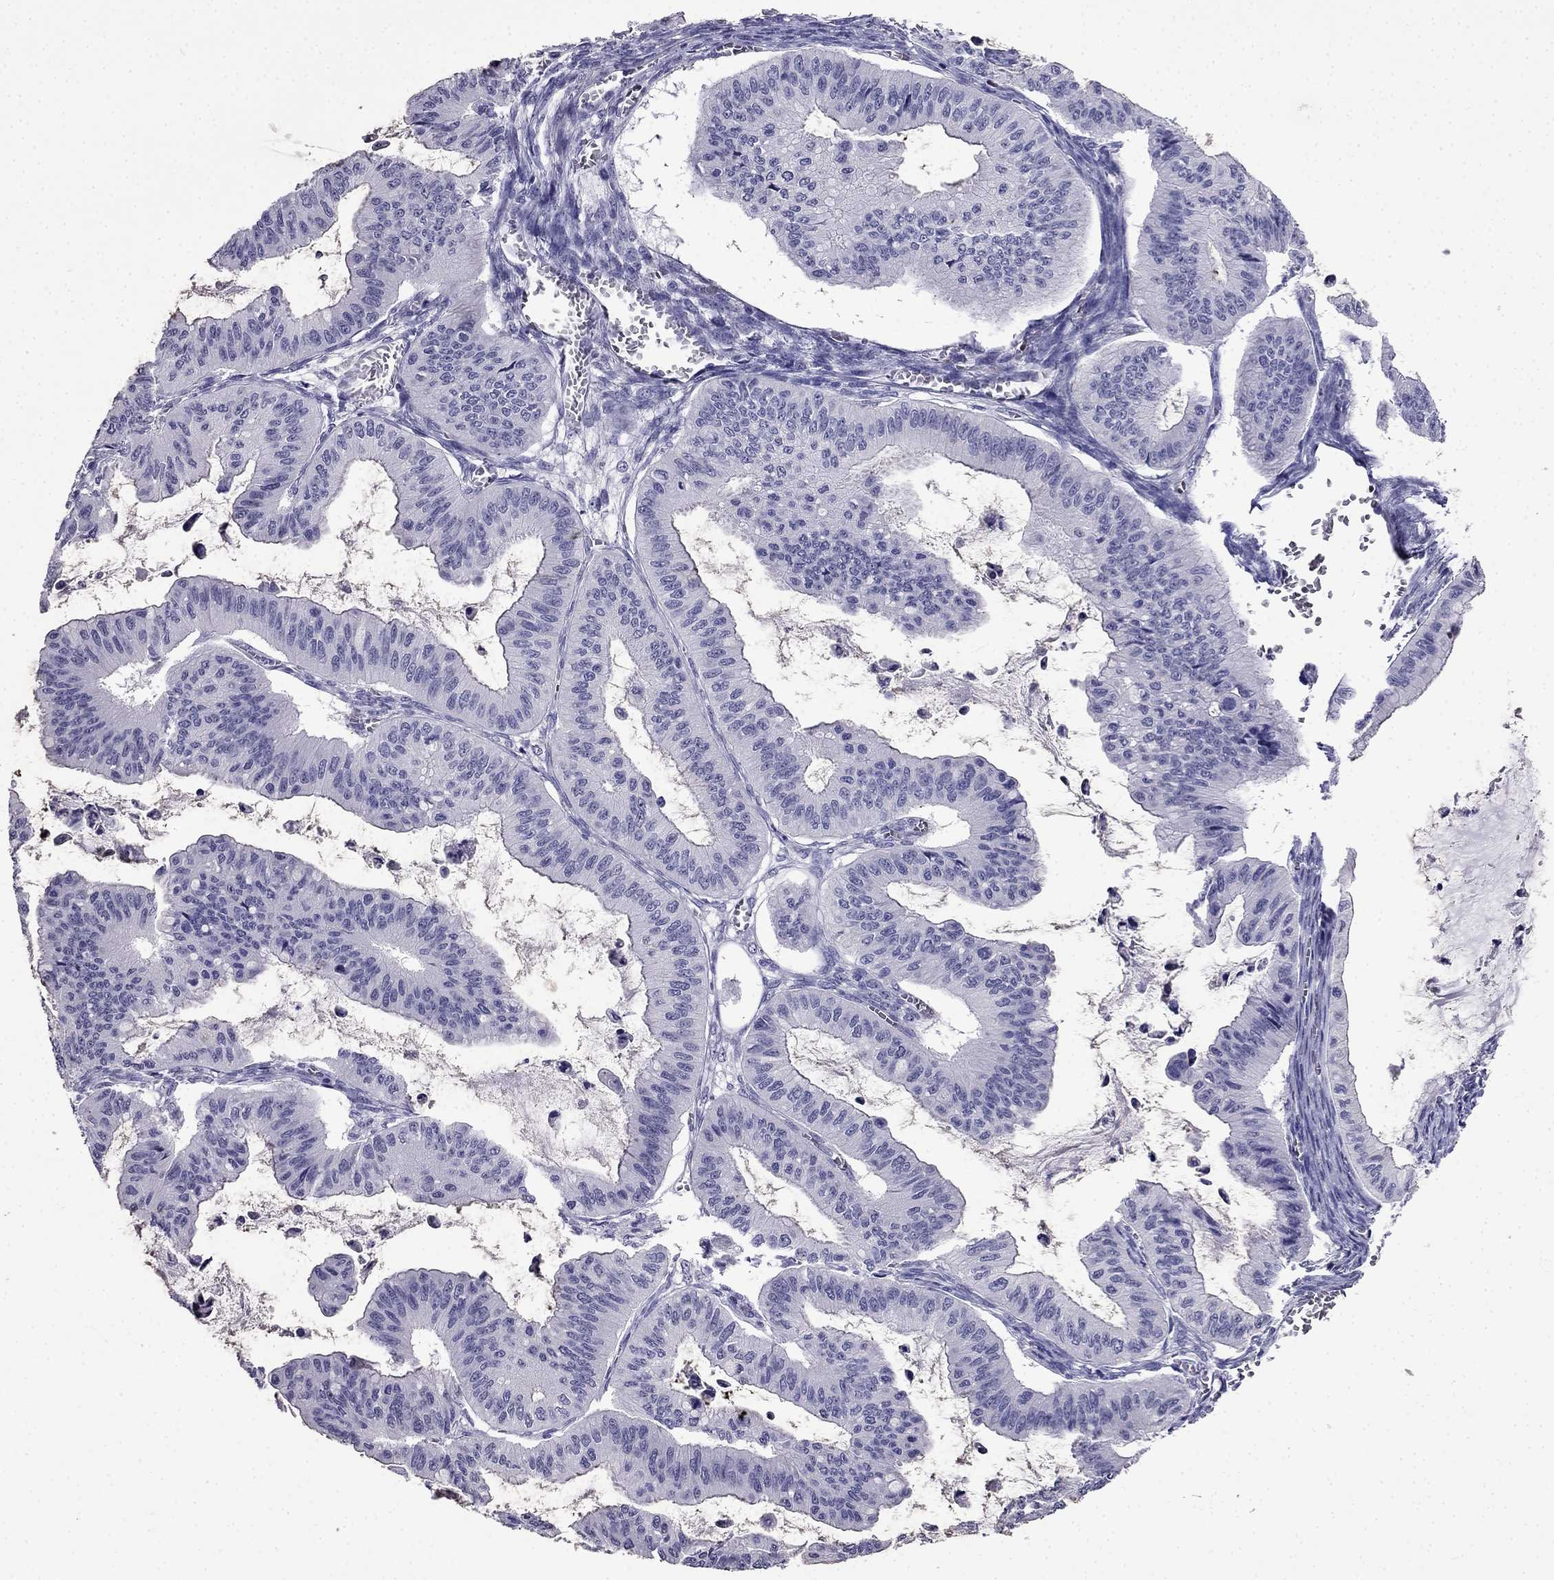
{"staining": {"intensity": "negative", "quantity": "none", "location": "none"}, "tissue": "ovarian cancer", "cell_type": "Tumor cells", "image_type": "cancer", "snomed": [{"axis": "morphology", "description": "Cystadenocarcinoma, mucinous, NOS"}, {"axis": "topography", "description": "Ovary"}], "caption": "Human ovarian cancer (mucinous cystadenocarcinoma) stained for a protein using immunohistochemistry displays no positivity in tumor cells.", "gene": "CDHR4", "patient": {"sex": "female", "age": 72}}